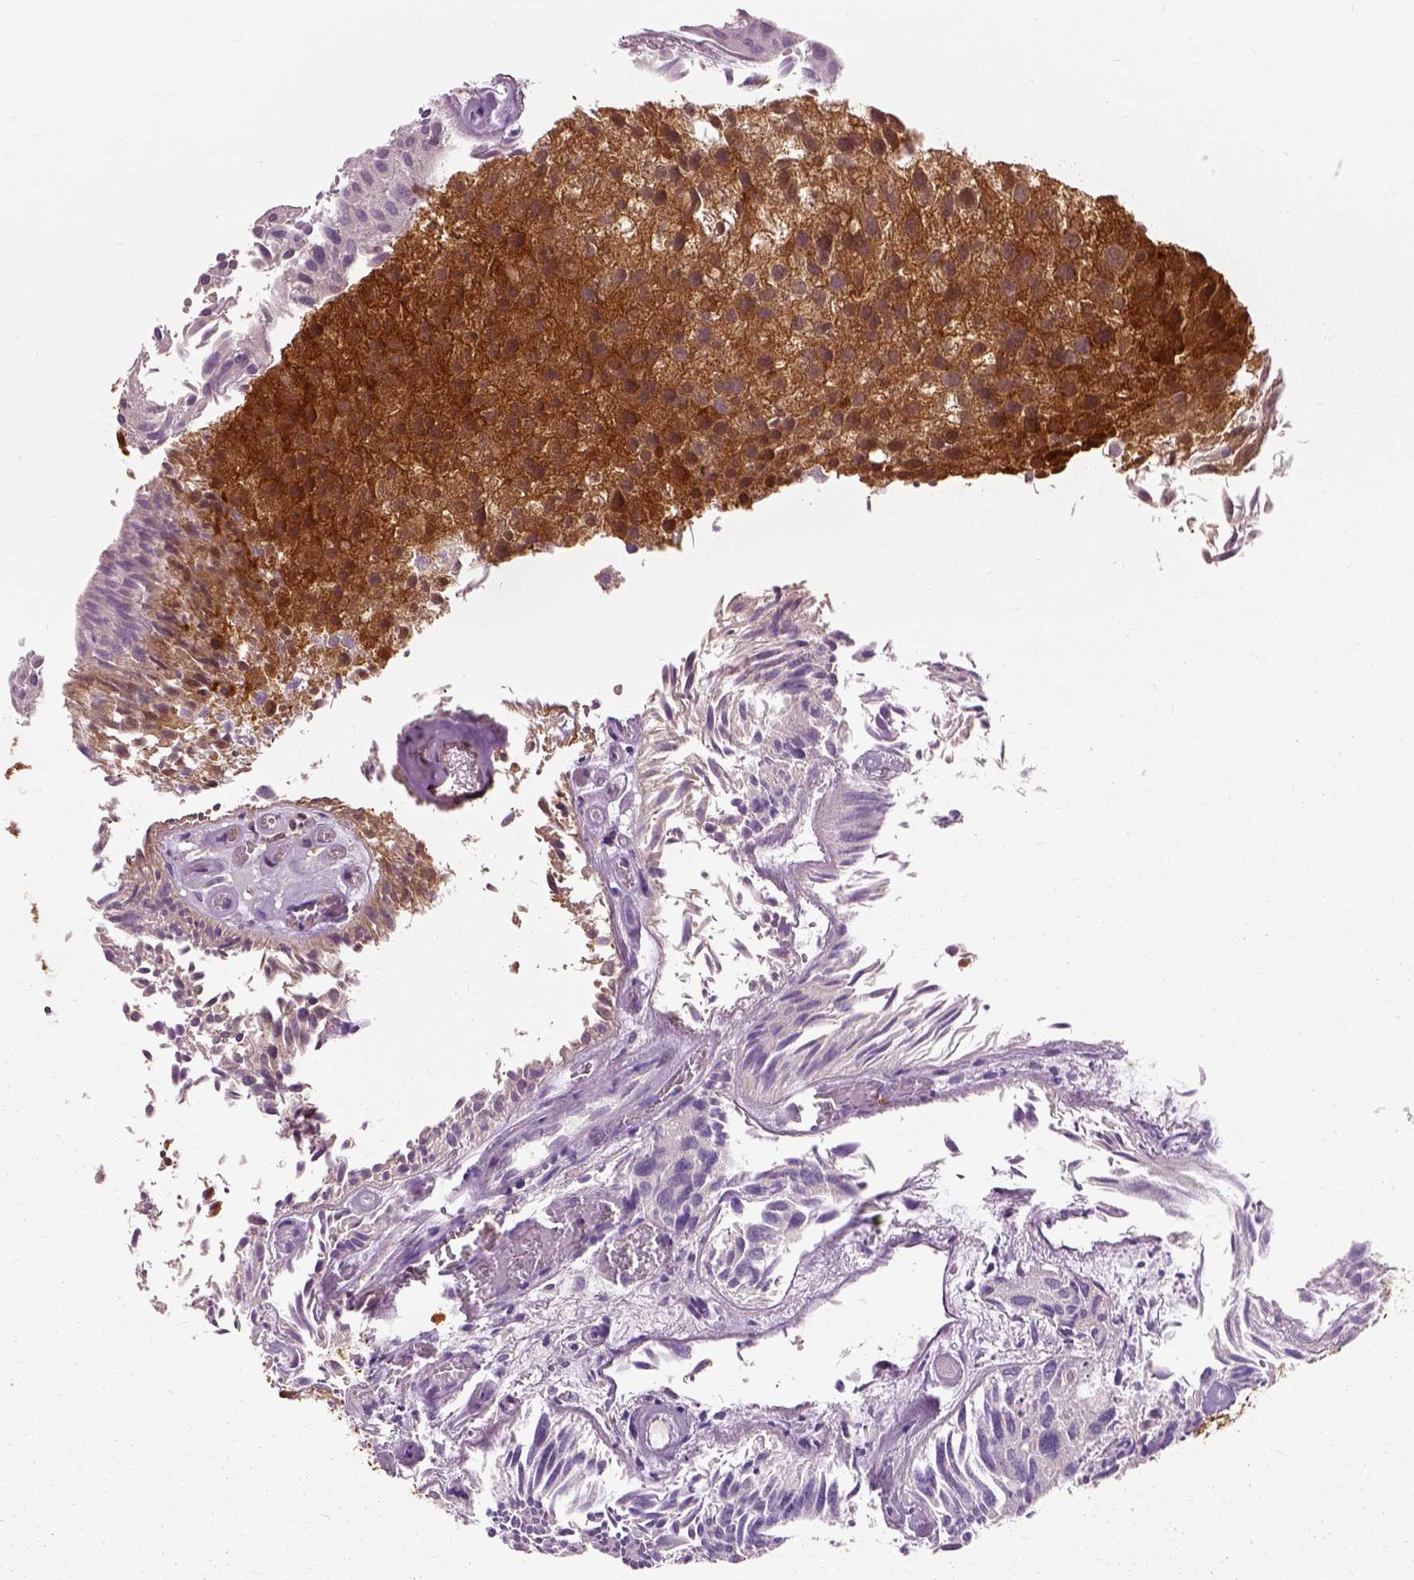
{"staining": {"intensity": "strong", "quantity": ">75%", "location": "cytoplasmic/membranous"}, "tissue": "urothelial cancer", "cell_type": "Tumor cells", "image_type": "cancer", "snomed": [{"axis": "morphology", "description": "Urothelial carcinoma, Low grade"}, {"axis": "topography", "description": "Urinary bladder"}], "caption": "Urothelial carcinoma (low-grade) stained with a brown dye reveals strong cytoplasmic/membranous positive positivity in approximately >75% of tumor cells.", "gene": "GPI", "patient": {"sex": "female", "age": 87}}